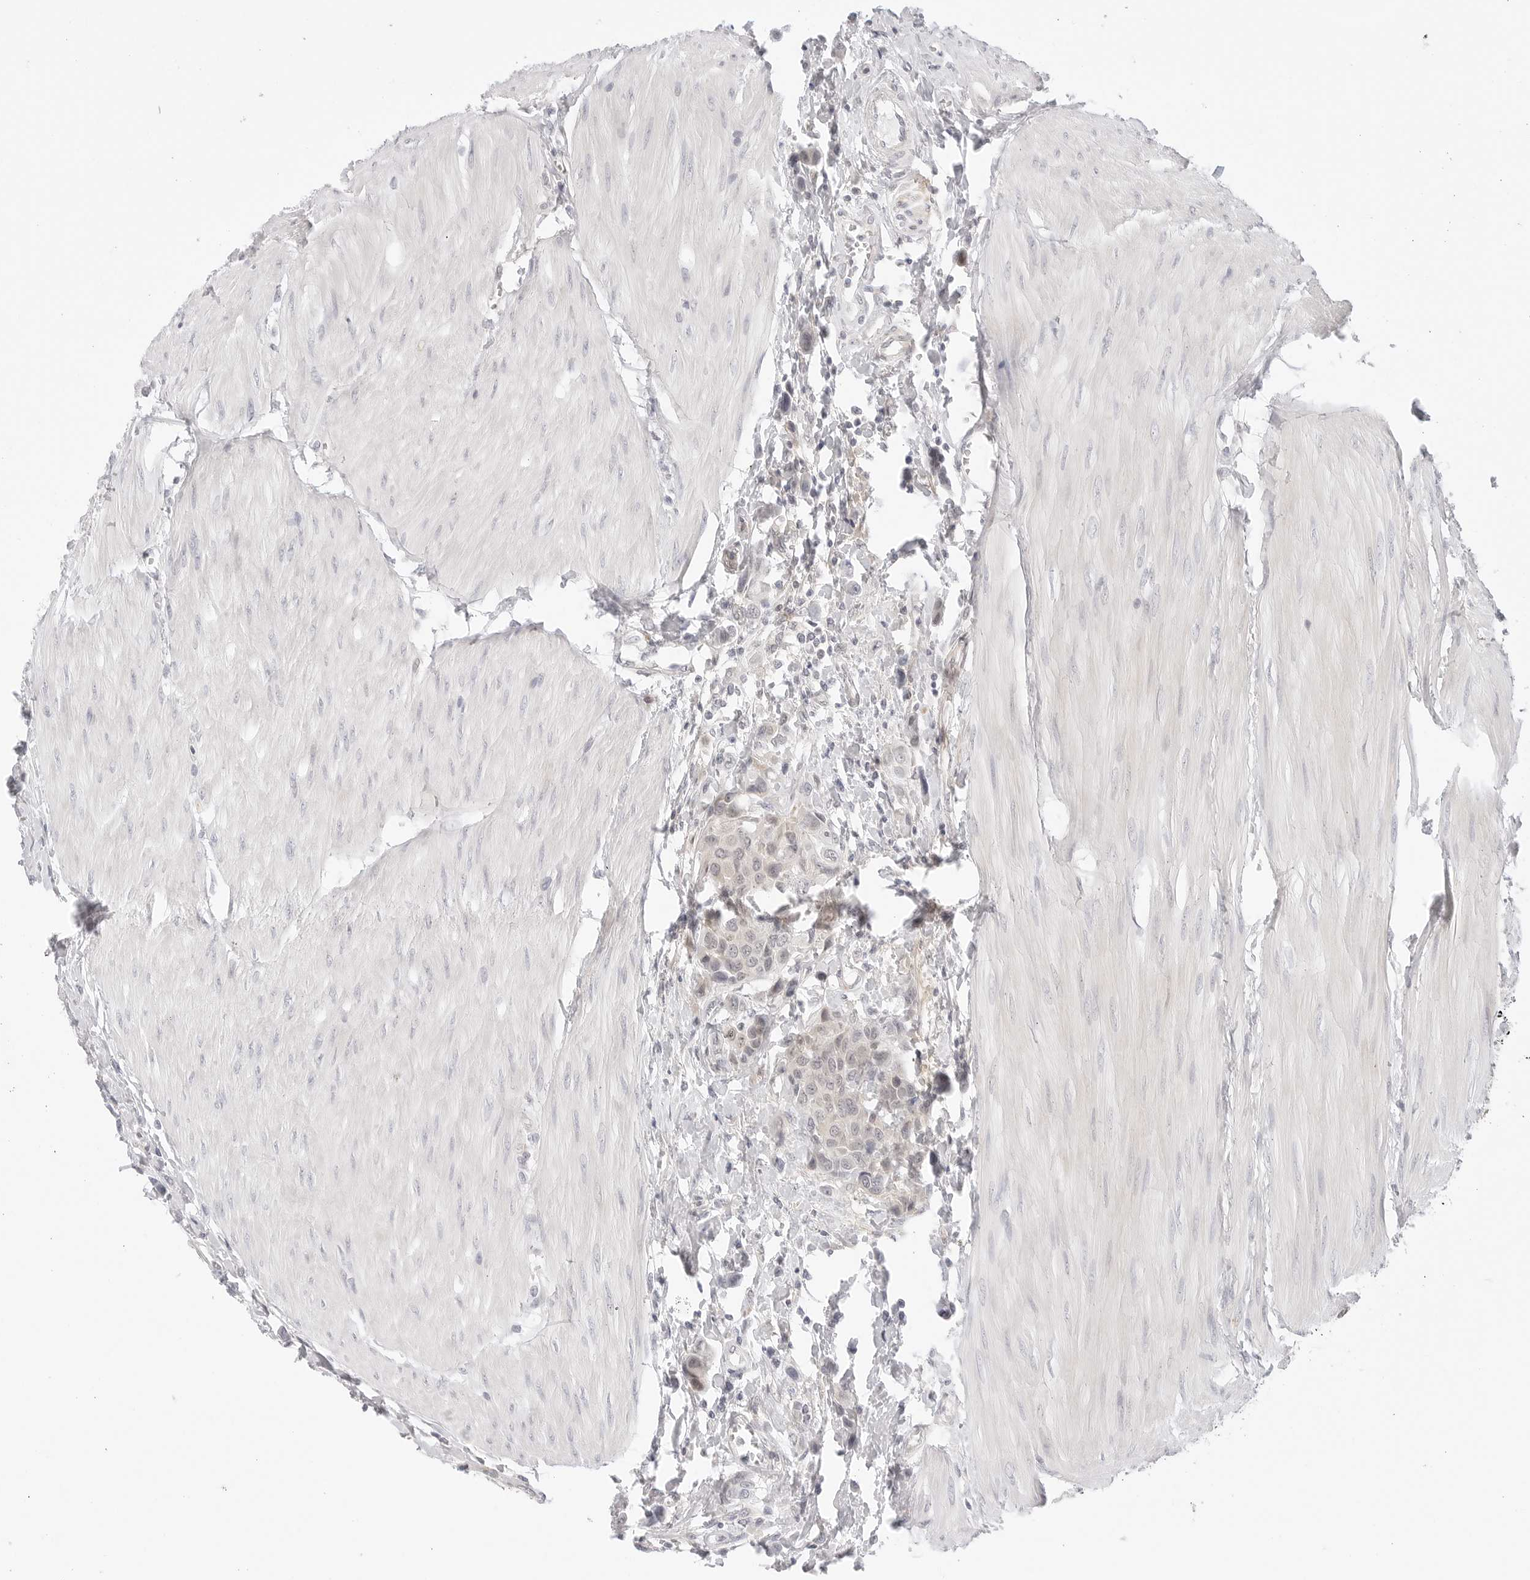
{"staining": {"intensity": "negative", "quantity": "none", "location": "none"}, "tissue": "urothelial cancer", "cell_type": "Tumor cells", "image_type": "cancer", "snomed": [{"axis": "morphology", "description": "Urothelial carcinoma, High grade"}, {"axis": "topography", "description": "Urinary bladder"}], "caption": "Immunohistochemistry of urothelial carcinoma (high-grade) displays no expression in tumor cells. (DAB (3,3'-diaminobenzidine) immunohistochemistry, high magnification).", "gene": "TCP1", "patient": {"sex": "male", "age": 50}}